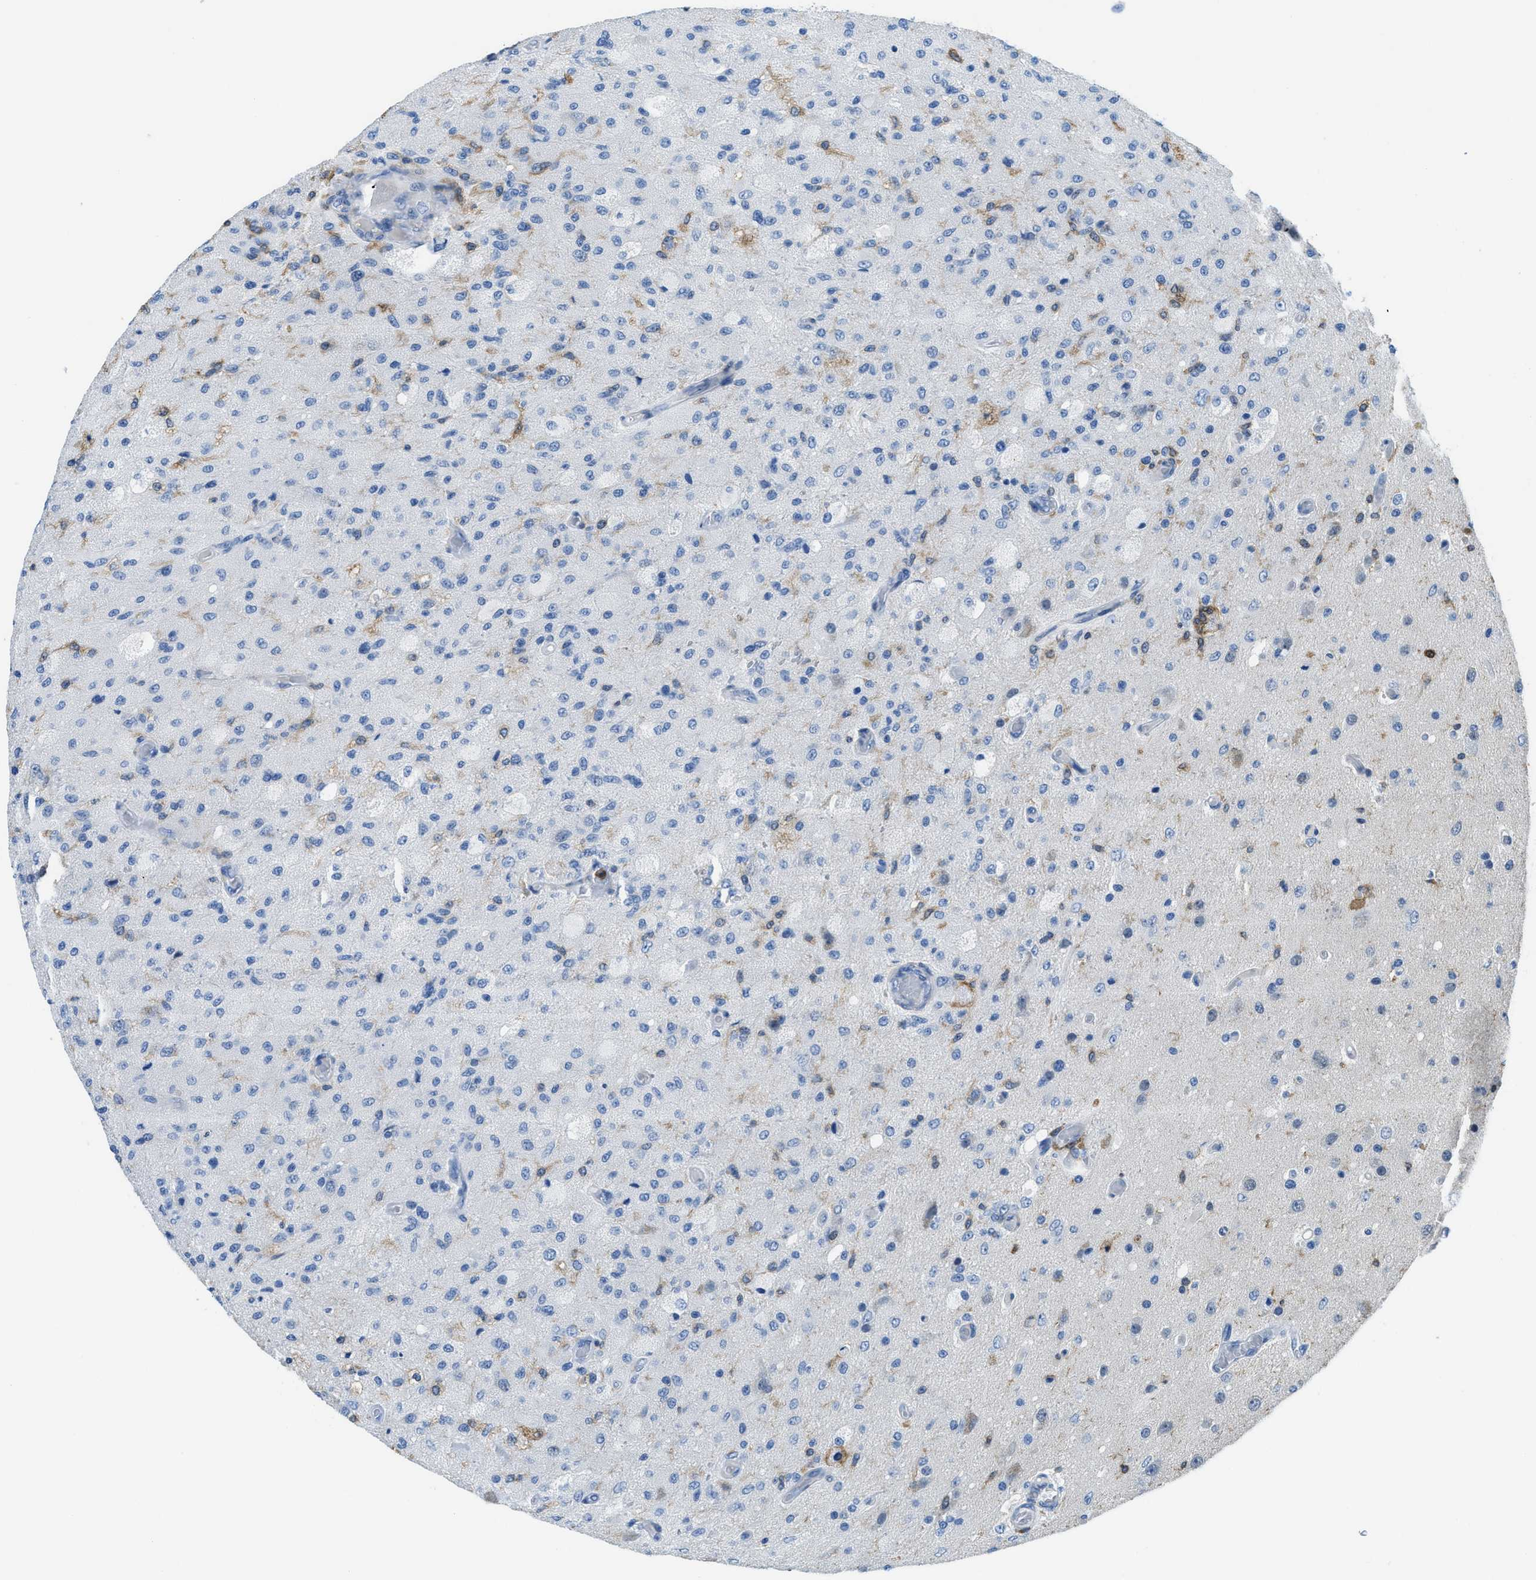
{"staining": {"intensity": "negative", "quantity": "none", "location": "none"}, "tissue": "glioma", "cell_type": "Tumor cells", "image_type": "cancer", "snomed": [{"axis": "morphology", "description": "Normal tissue, NOS"}, {"axis": "morphology", "description": "Glioma, malignant, High grade"}, {"axis": "topography", "description": "Cerebral cortex"}], "caption": "Glioma stained for a protein using immunohistochemistry exhibits no positivity tumor cells.", "gene": "FAM151A", "patient": {"sex": "male", "age": 77}}